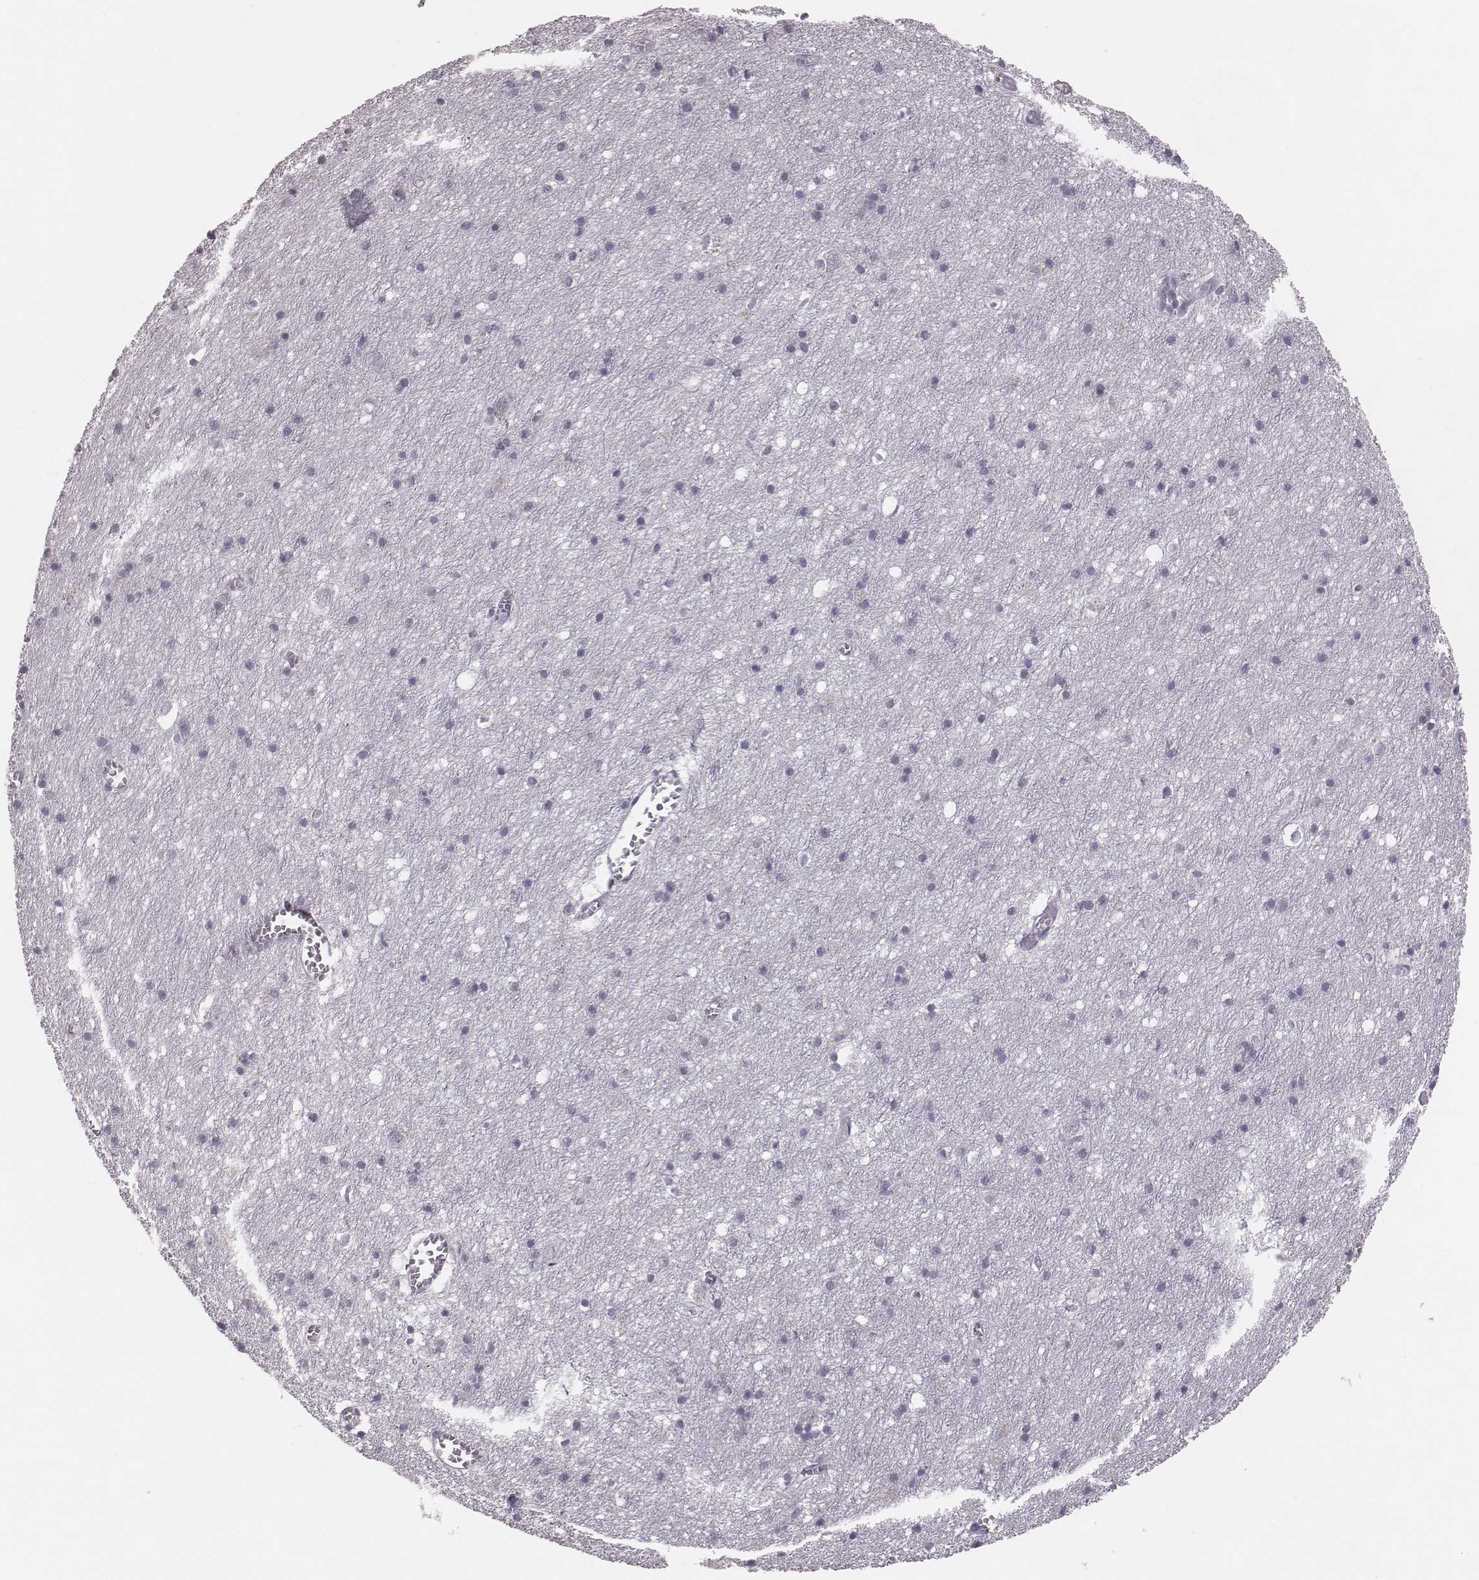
{"staining": {"intensity": "negative", "quantity": "none", "location": "none"}, "tissue": "cerebral cortex", "cell_type": "Endothelial cells", "image_type": "normal", "snomed": [{"axis": "morphology", "description": "Normal tissue, NOS"}, {"axis": "topography", "description": "Cerebral cortex"}], "caption": "Immunohistochemistry of benign human cerebral cortex shows no positivity in endothelial cells.", "gene": "CFTR", "patient": {"sex": "male", "age": 70}}